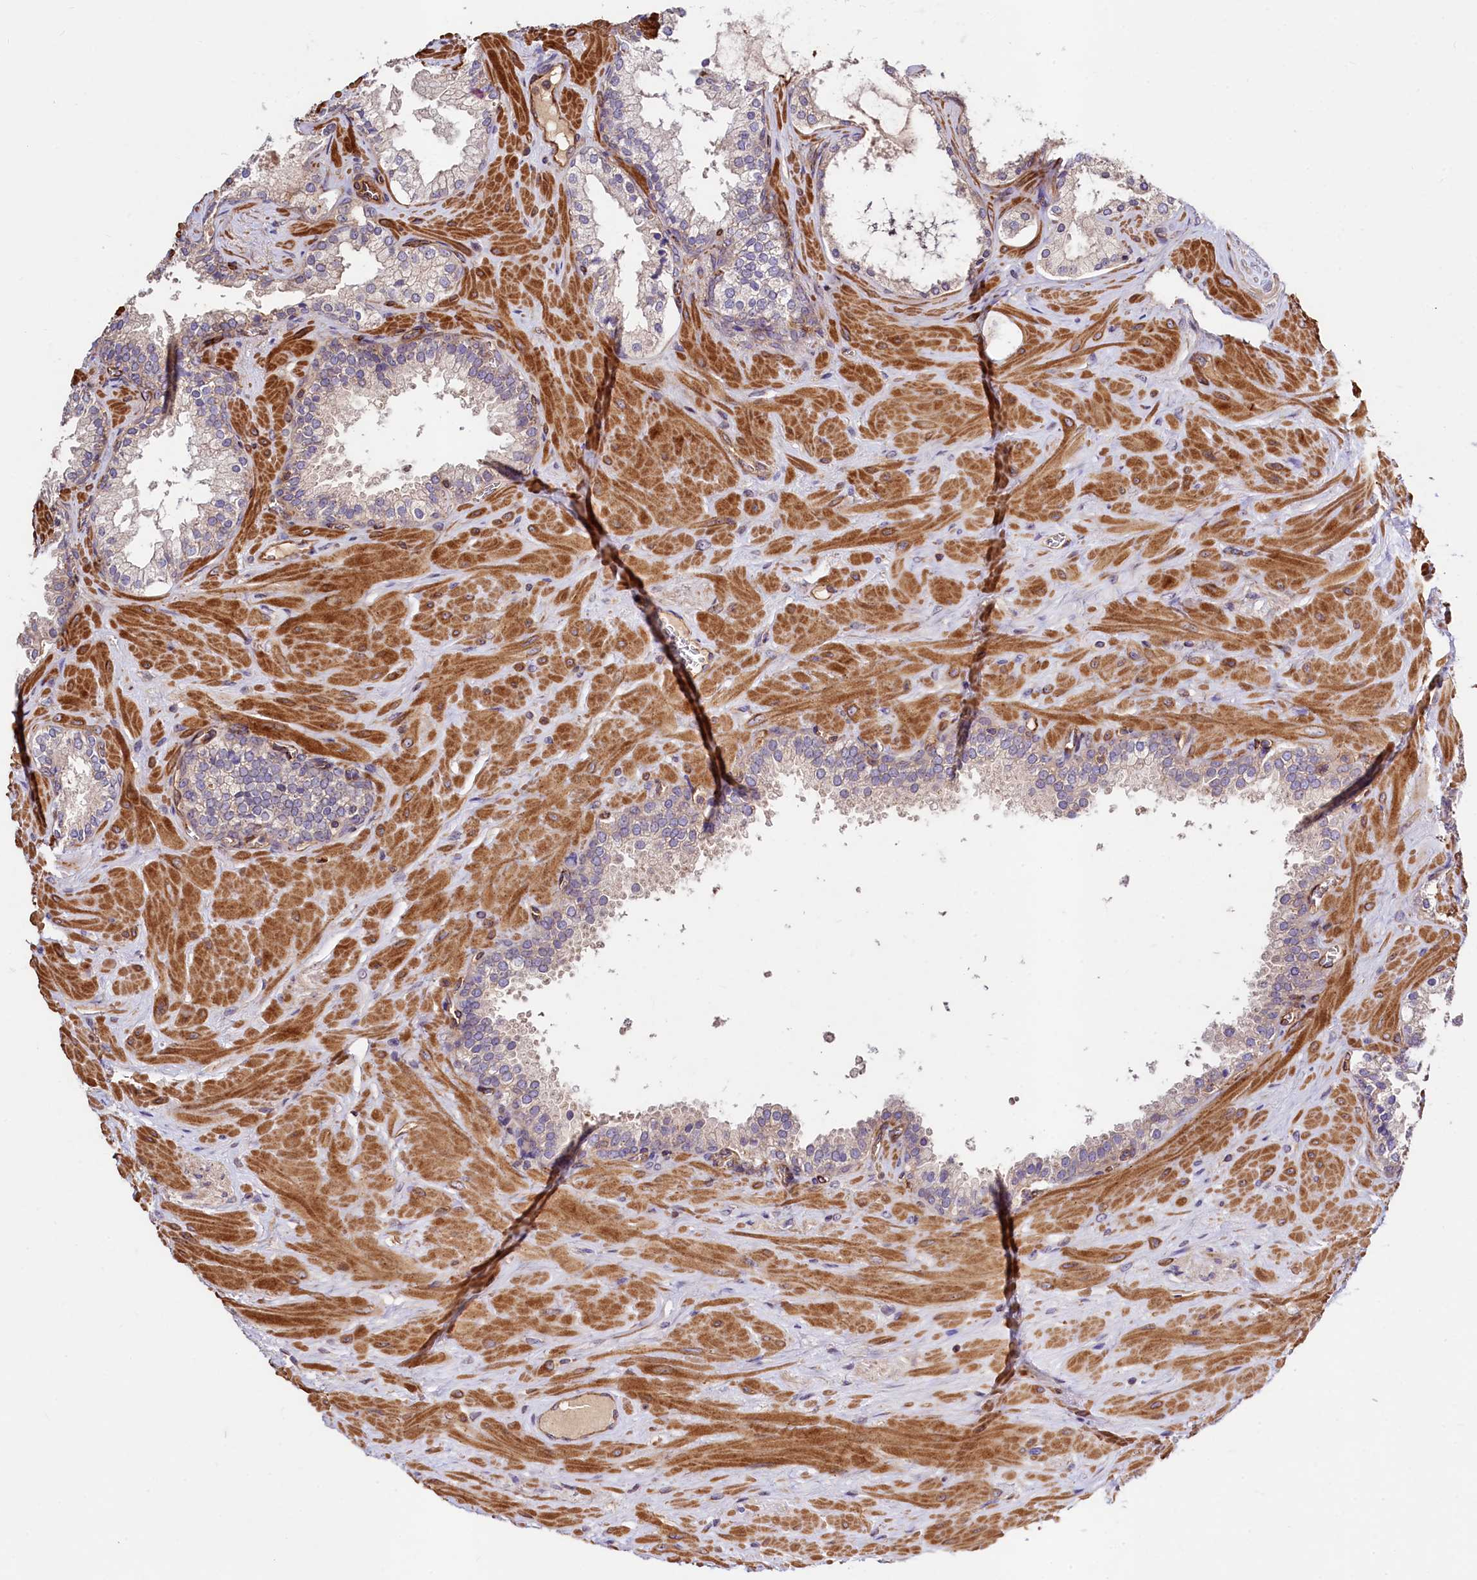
{"staining": {"intensity": "negative", "quantity": "none", "location": "none"}, "tissue": "prostate cancer", "cell_type": "Tumor cells", "image_type": "cancer", "snomed": [{"axis": "morphology", "description": "Adenocarcinoma, High grade"}, {"axis": "topography", "description": "Prostate"}], "caption": "The immunohistochemistry (IHC) image has no significant staining in tumor cells of prostate cancer (adenocarcinoma (high-grade)) tissue.", "gene": "KLHDC4", "patient": {"sex": "male", "age": 64}}